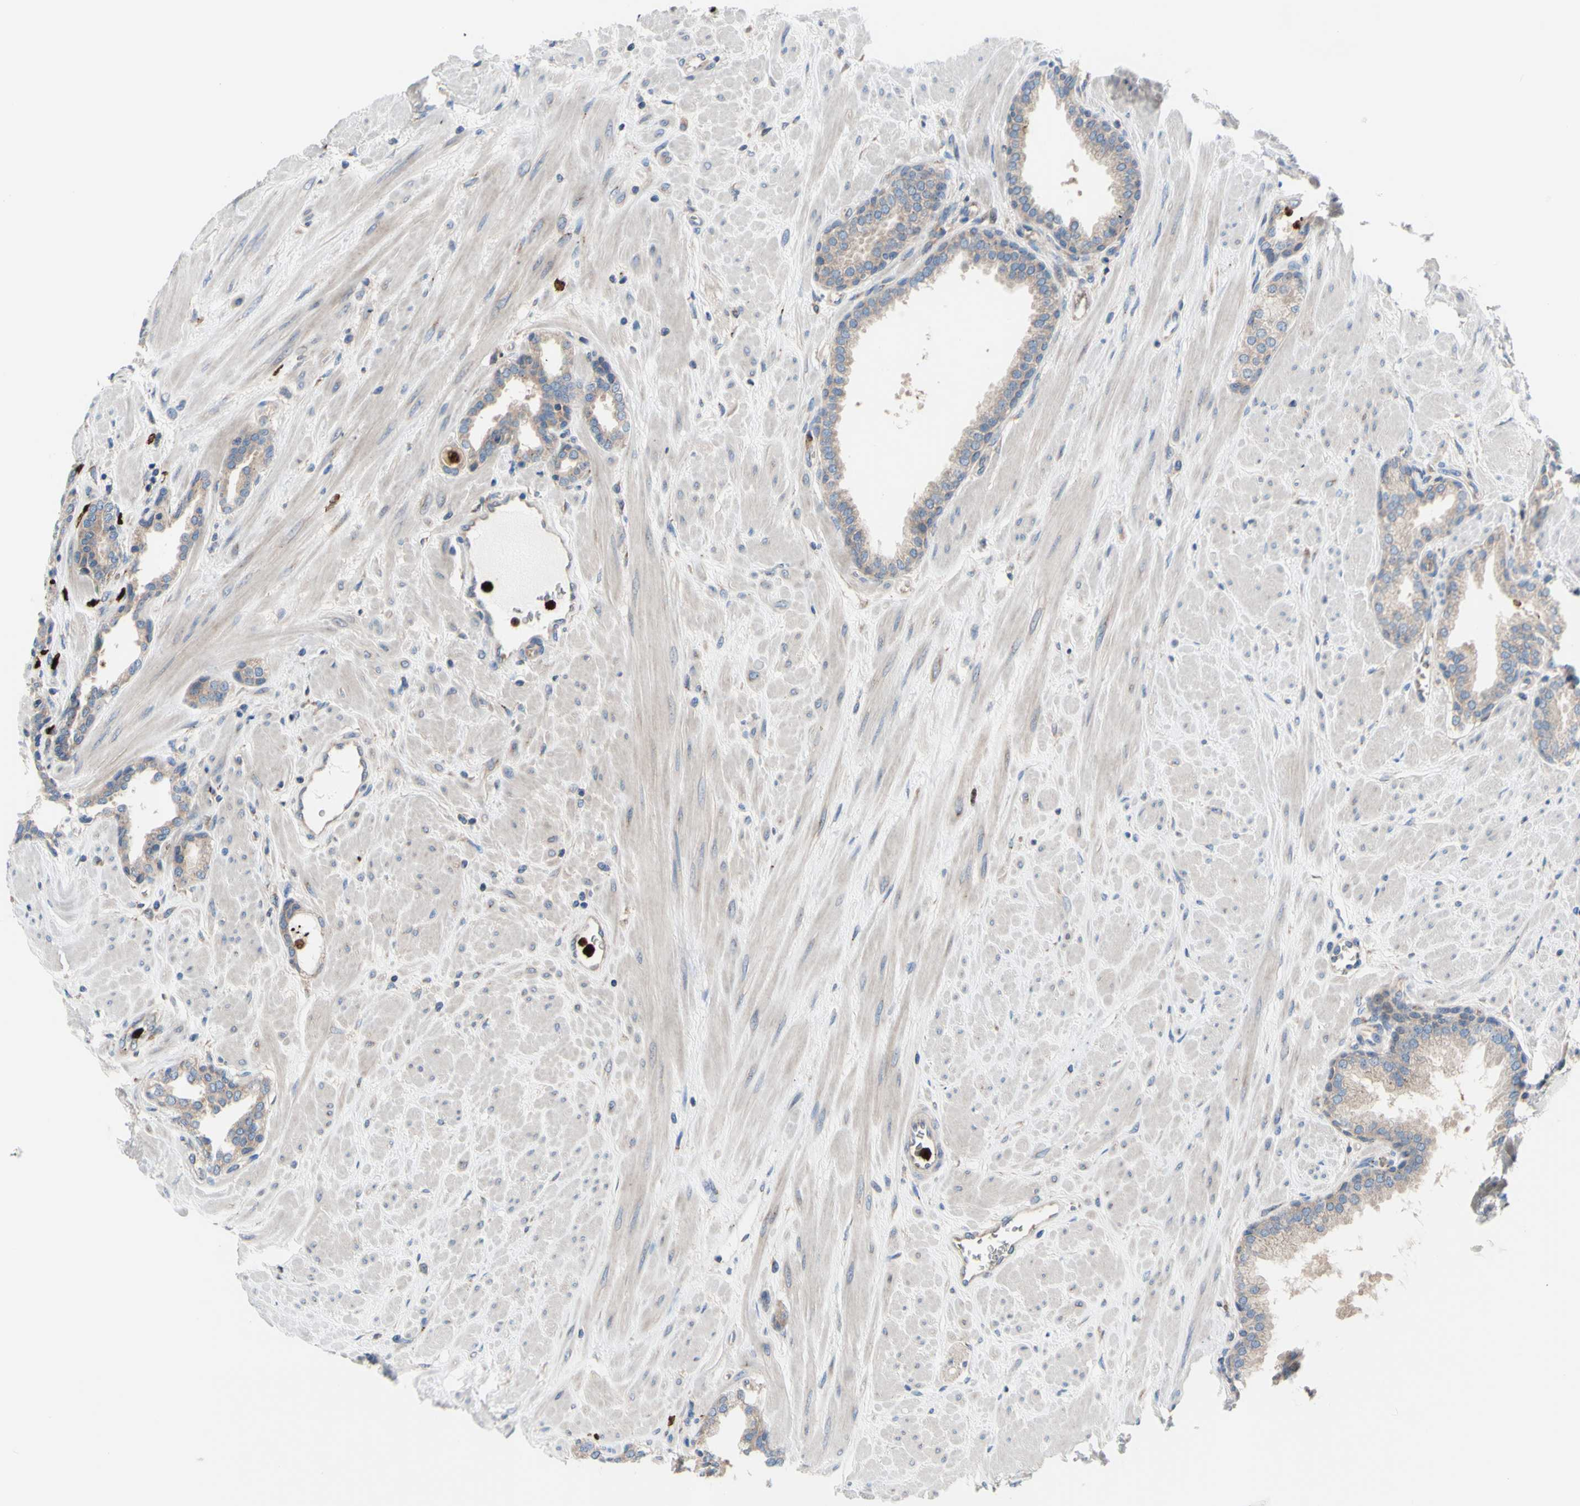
{"staining": {"intensity": "weak", "quantity": ">75%", "location": "cytoplasmic/membranous"}, "tissue": "prostate", "cell_type": "Glandular cells", "image_type": "normal", "snomed": [{"axis": "morphology", "description": "Normal tissue, NOS"}, {"axis": "topography", "description": "Prostate"}], "caption": "The micrograph reveals staining of benign prostate, revealing weak cytoplasmic/membranous protein positivity (brown color) within glandular cells. The staining is performed using DAB (3,3'-diaminobenzidine) brown chromogen to label protein expression. The nuclei are counter-stained blue using hematoxylin.", "gene": "USP9X", "patient": {"sex": "male", "age": 51}}